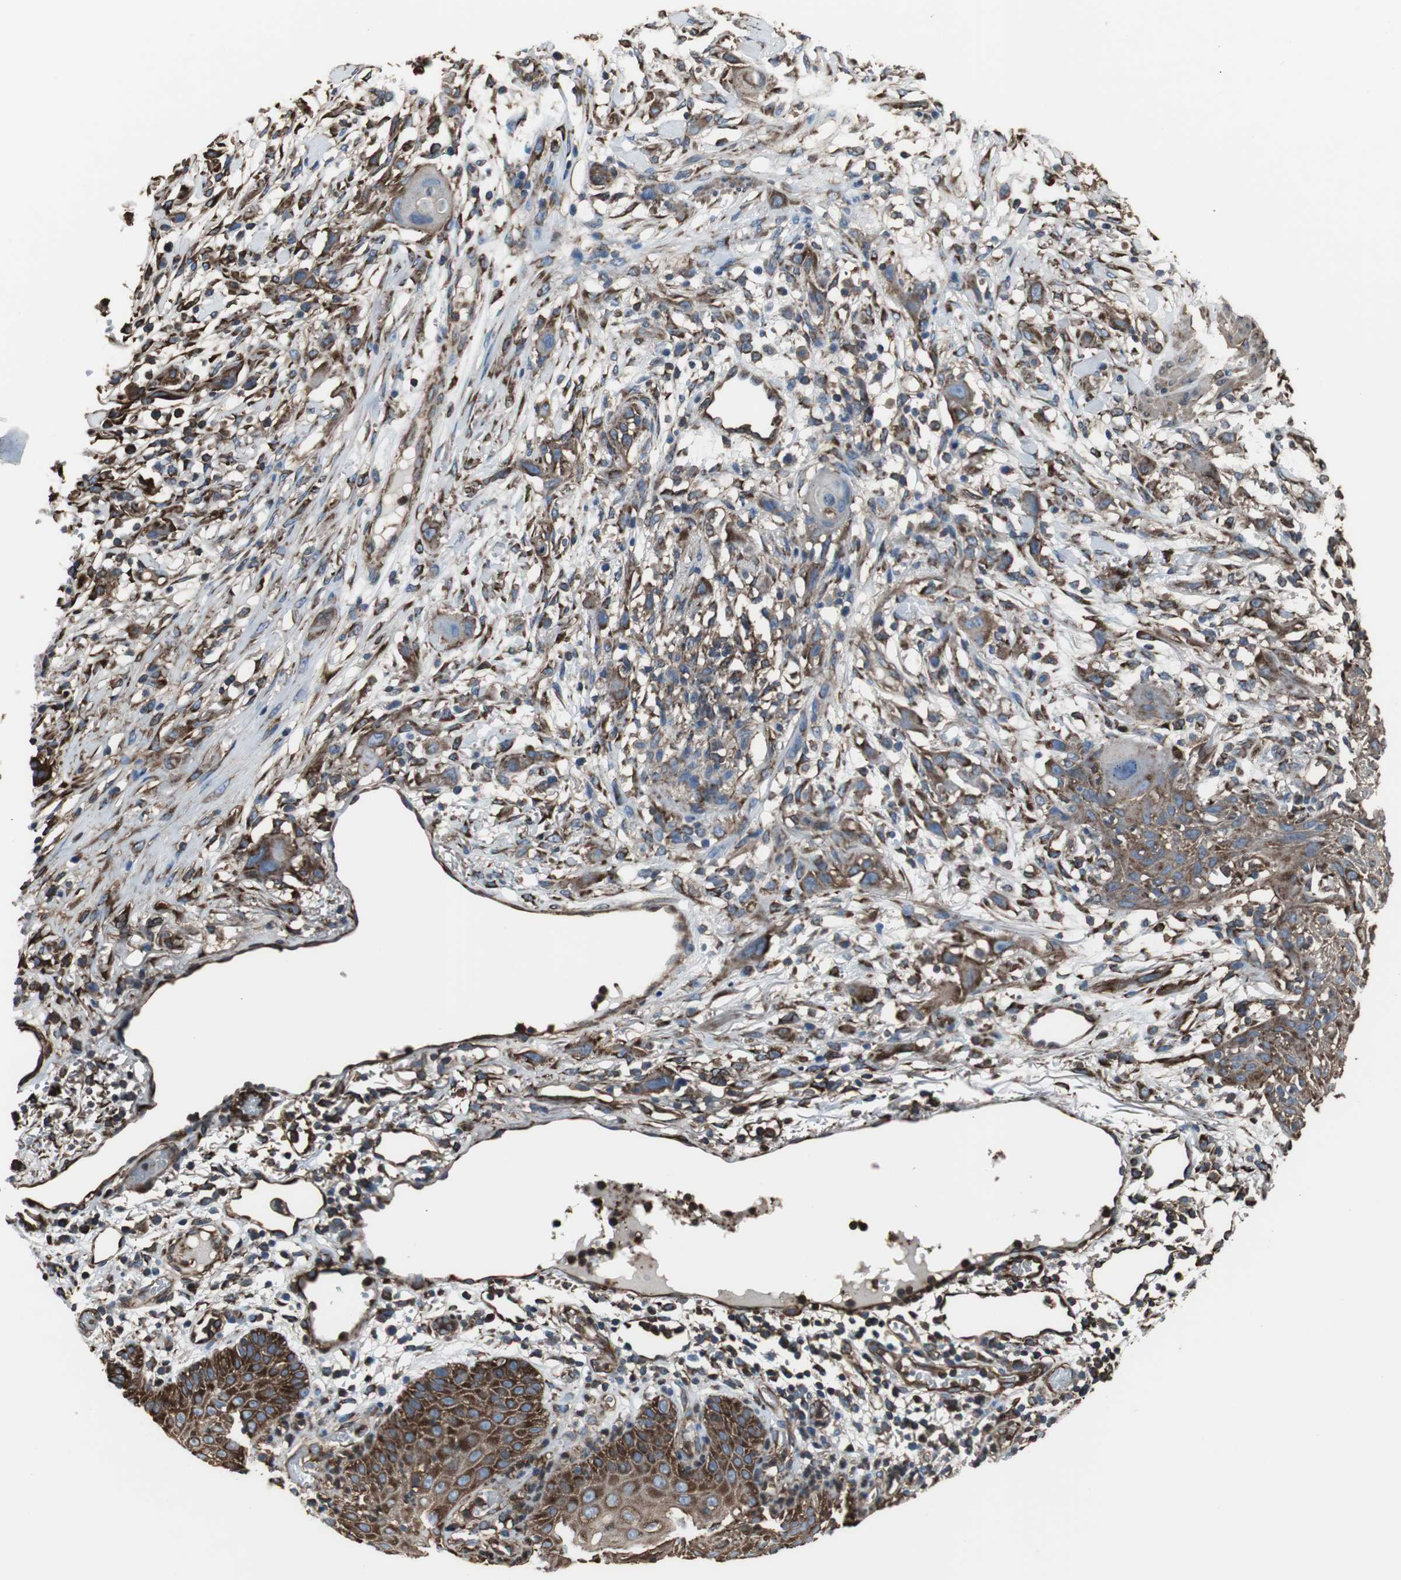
{"staining": {"intensity": "moderate", "quantity": ">75%", "location": "cytoplasmic/membranous"}, "tissue": "skin cancer", "cell_type": "Tumor cells", "image_type": "cancer", "snomed": [{"axis": "morphology", "description": "Normal tissue, NOS"}, {"axis": "morphology", "description": "Squamous cell carcinoma, NOS"}, {"axis": "topography", "description": "Skin"}], "caption": "Approximately >75% of tumor cells in human skin cancer (squamous cell carcinoma) show moderate cytoplasmic/membranous protein expression as visualized by brown immunohistochemical staining.", "gene": "ACTN1", "patient": {"sex": "female", "age": 59}}